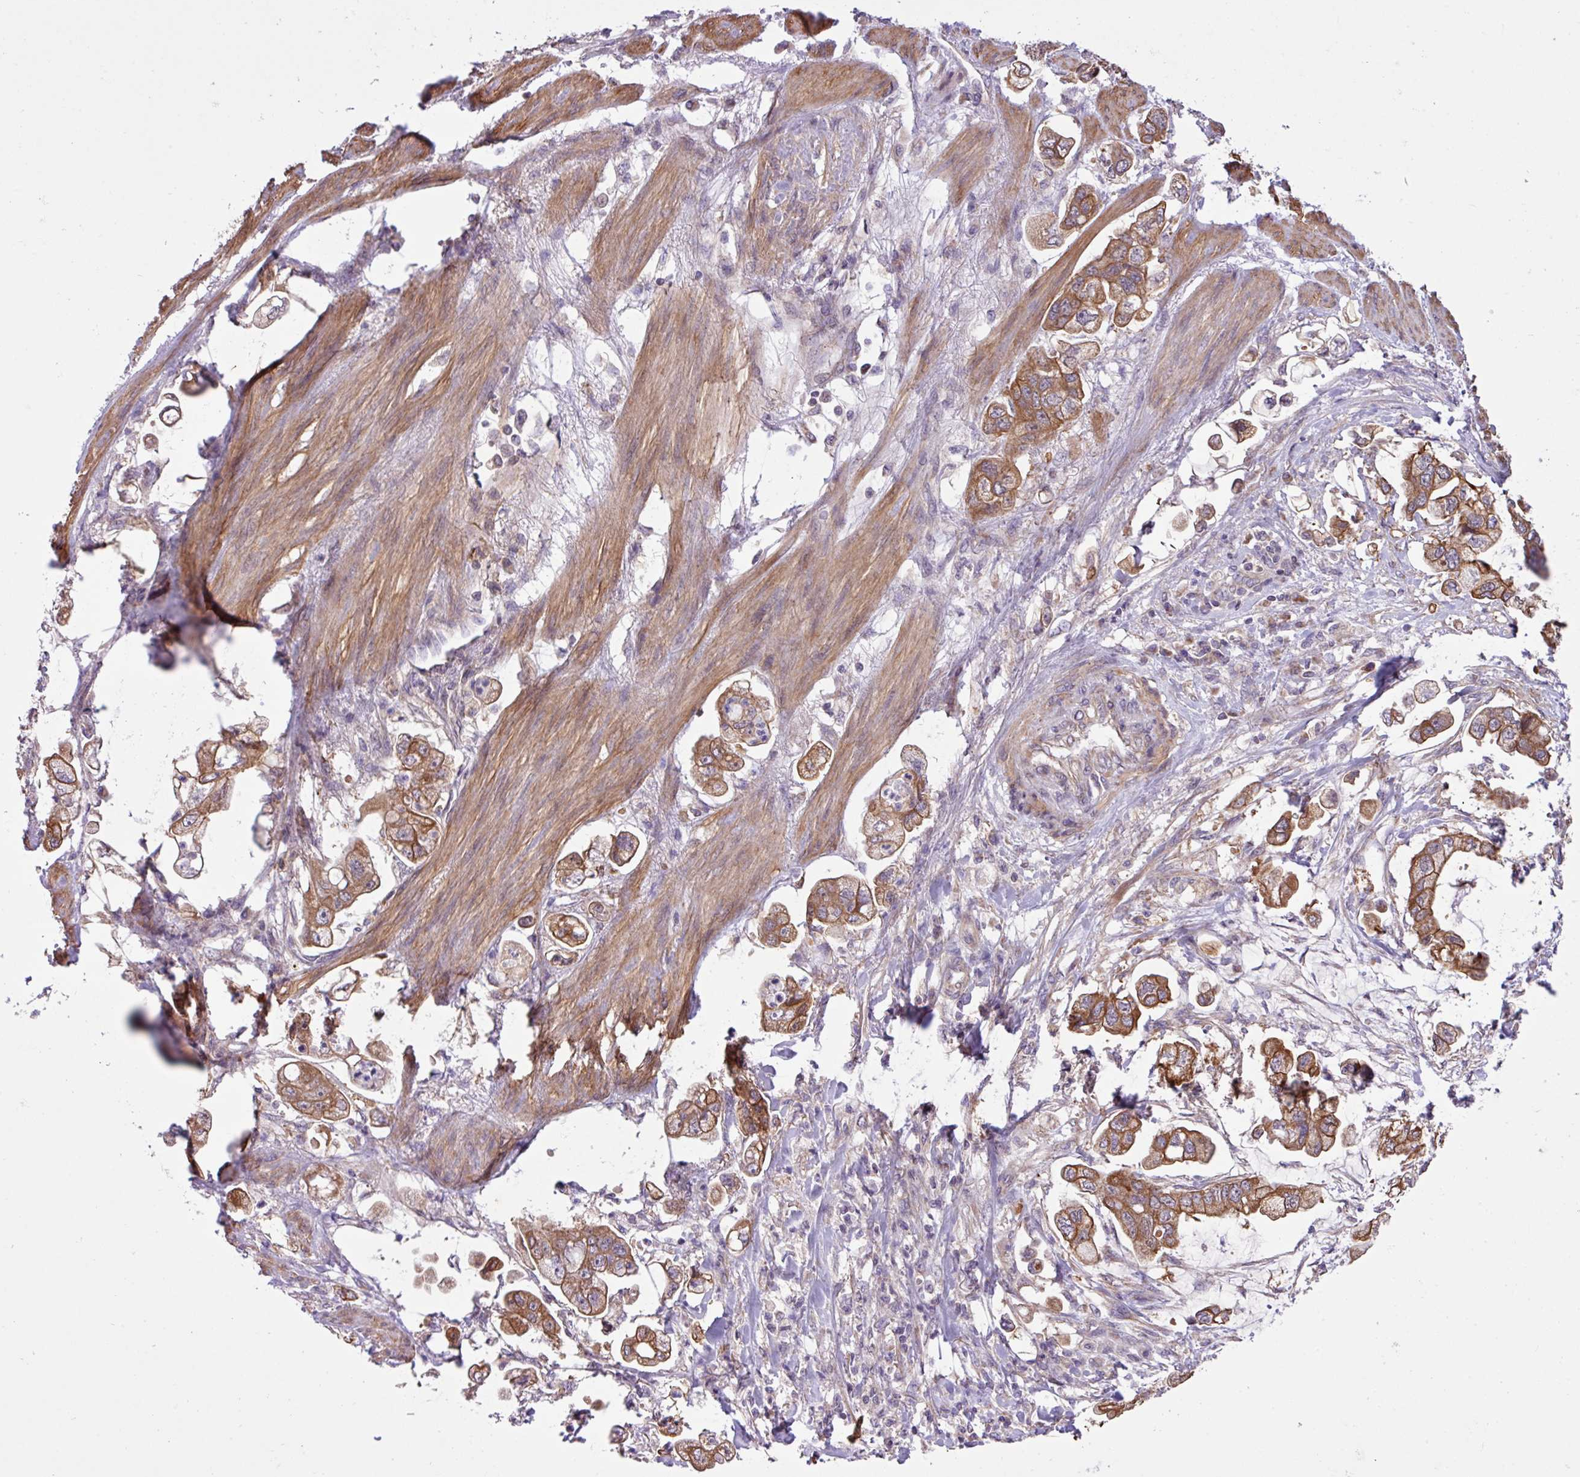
{"staining": {"intensity": "moderate", "quantity": ">75%", "location": "cytoplasmic/membranous"}, "tissue": "stomach cancer", "cell_type": "Tumor cells", "image_type": "cancer", "snomed": [{"axis": "morphology", "description": "Adenocarcinoma, NOS"}, {"axis": "topography", "description": "Stomach"}], "caption": "Immunohistochemical staining of stomach cancer (adenocarcinoma) demonstrates medium levels of moderate cytoplasmic/membranous staining in approximately >75% of tumor cells.", "gene": "TIMM10B", "patient": {"sex": "male", "age": 62}}